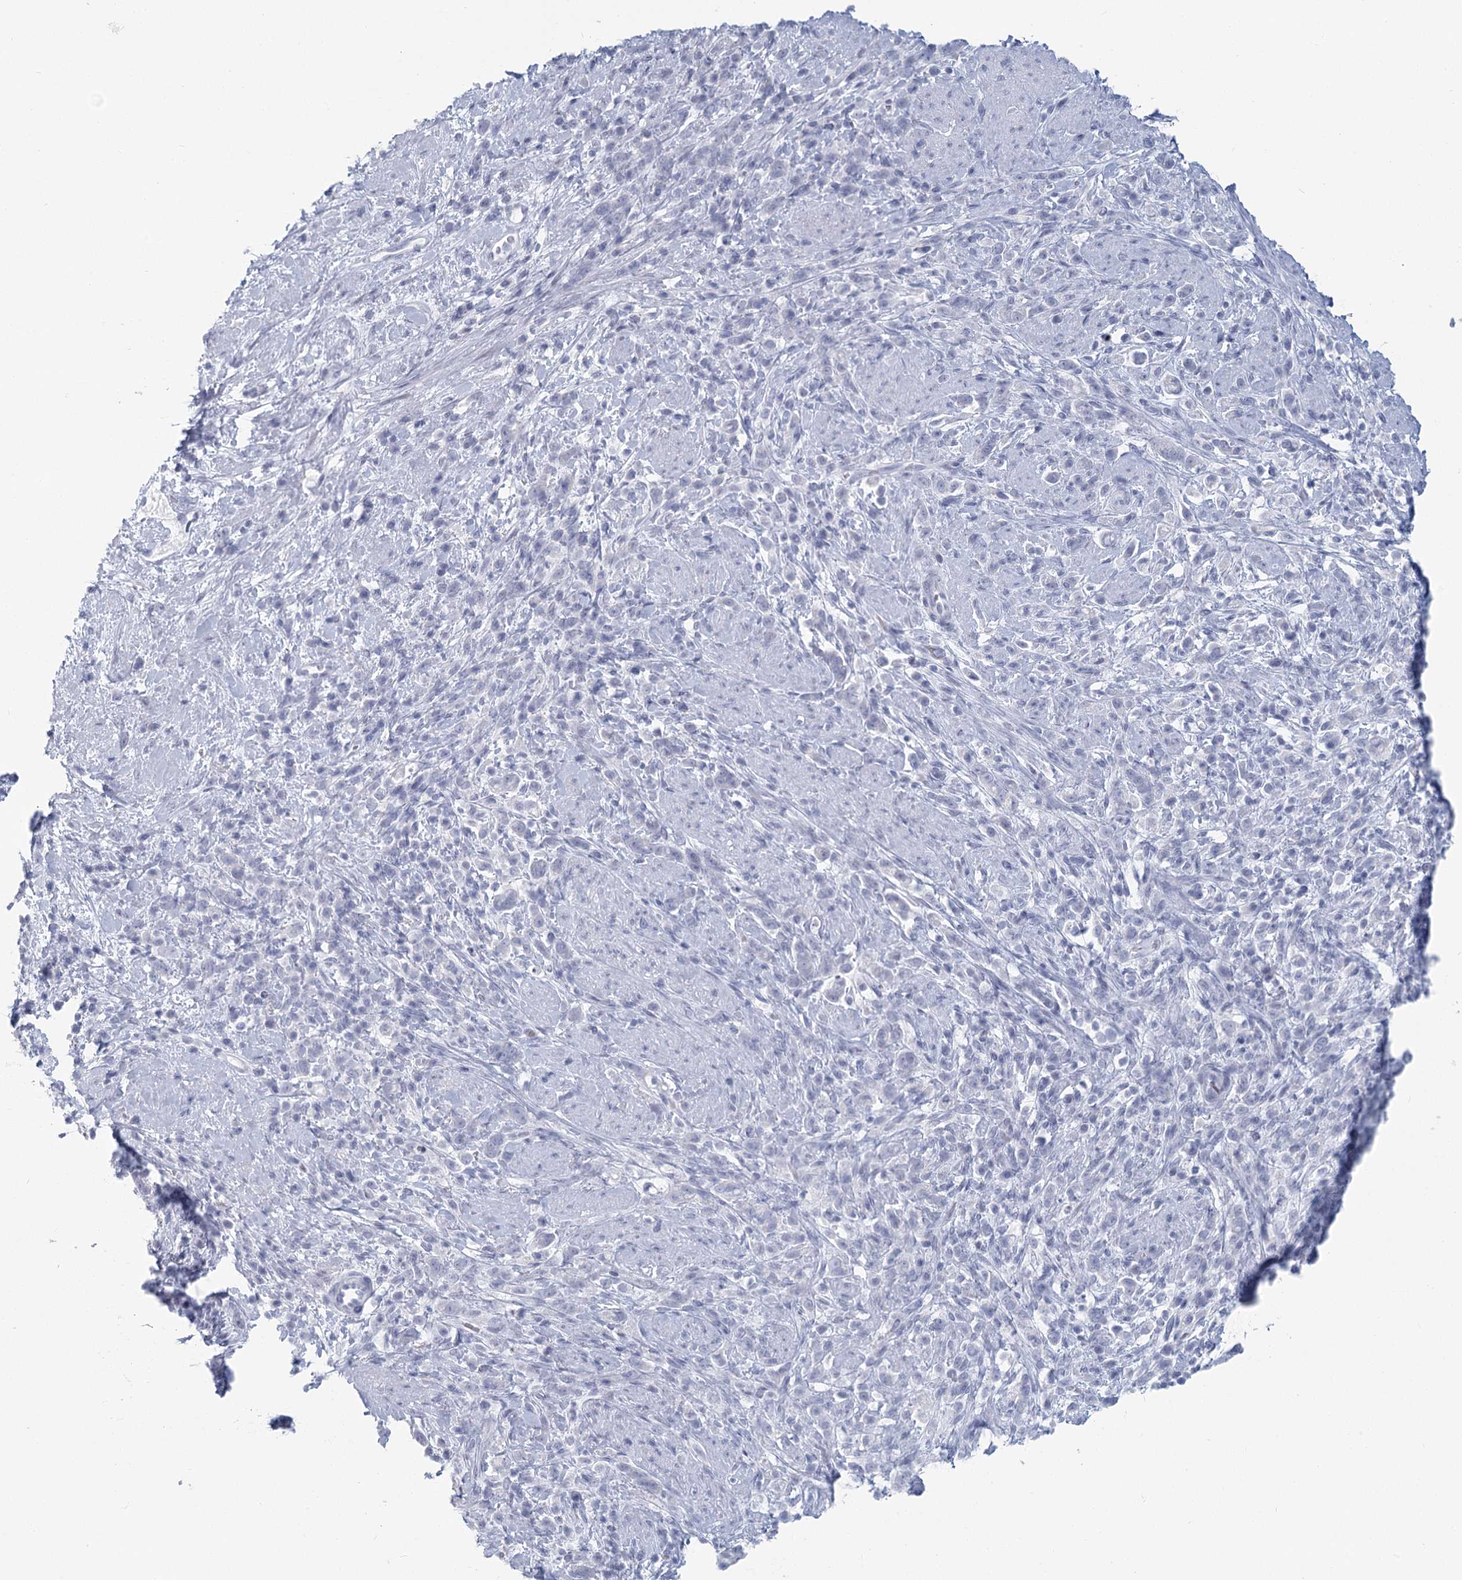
{"staining": {"intensity": "negative", "quantity": "none", "location": "none"}, "tissue": "stomach cancer", "cell_type": "Tumor cells", "image_type": "cancer", "snomed": [{"axis": "morphology", "description": "Adenocarcinoma, NOS"}, {"axis": "topography", "description": "Stomach"}], "caption": "Tumor cells are negative for brown protein staining in stomach cancer (adenocarcinoma).", "gene": "WNT8B", "patient": {"sex": "female", "age": 60}}